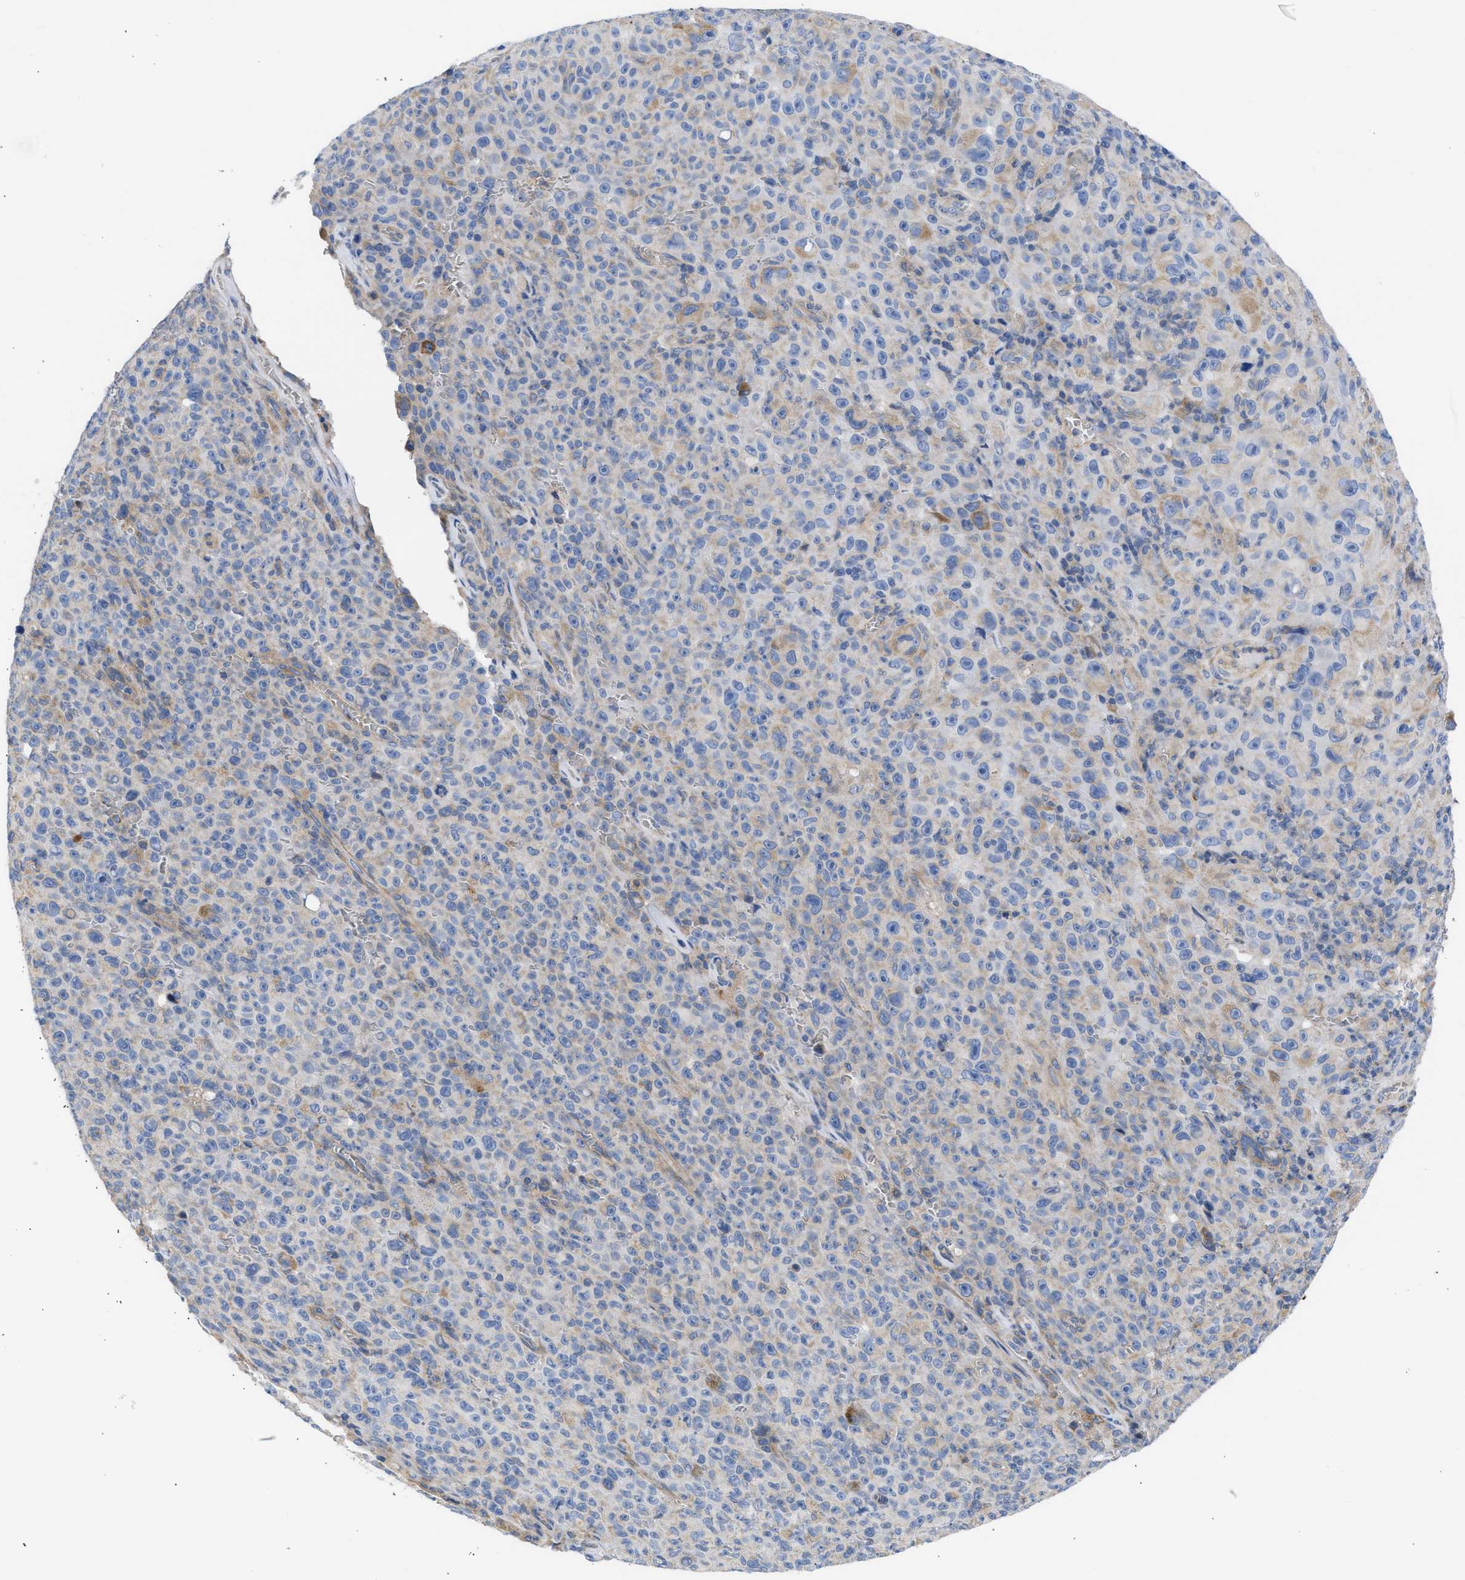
{"staining": {"intensity": "moderate", "quantity": "<25%", "location": "cytoplasmic/membranous"}, "tissue": "melanoma", "cell_type": "Tumor cells", "image_type": "cancer", "snomed": [{"axis": "morphology", "description": "Malignant melanoma, NOS"}, {"axis": "topography", "description": "Skin"}], "caption": "Immunohistochemical staining of human malignant melanoma shows low levels of moderate cytoplasmic/membranous positivity in approximately <25% of tumor cells.", "gene": "BTG3", "patient": {"sex": "female", "age": 82}}